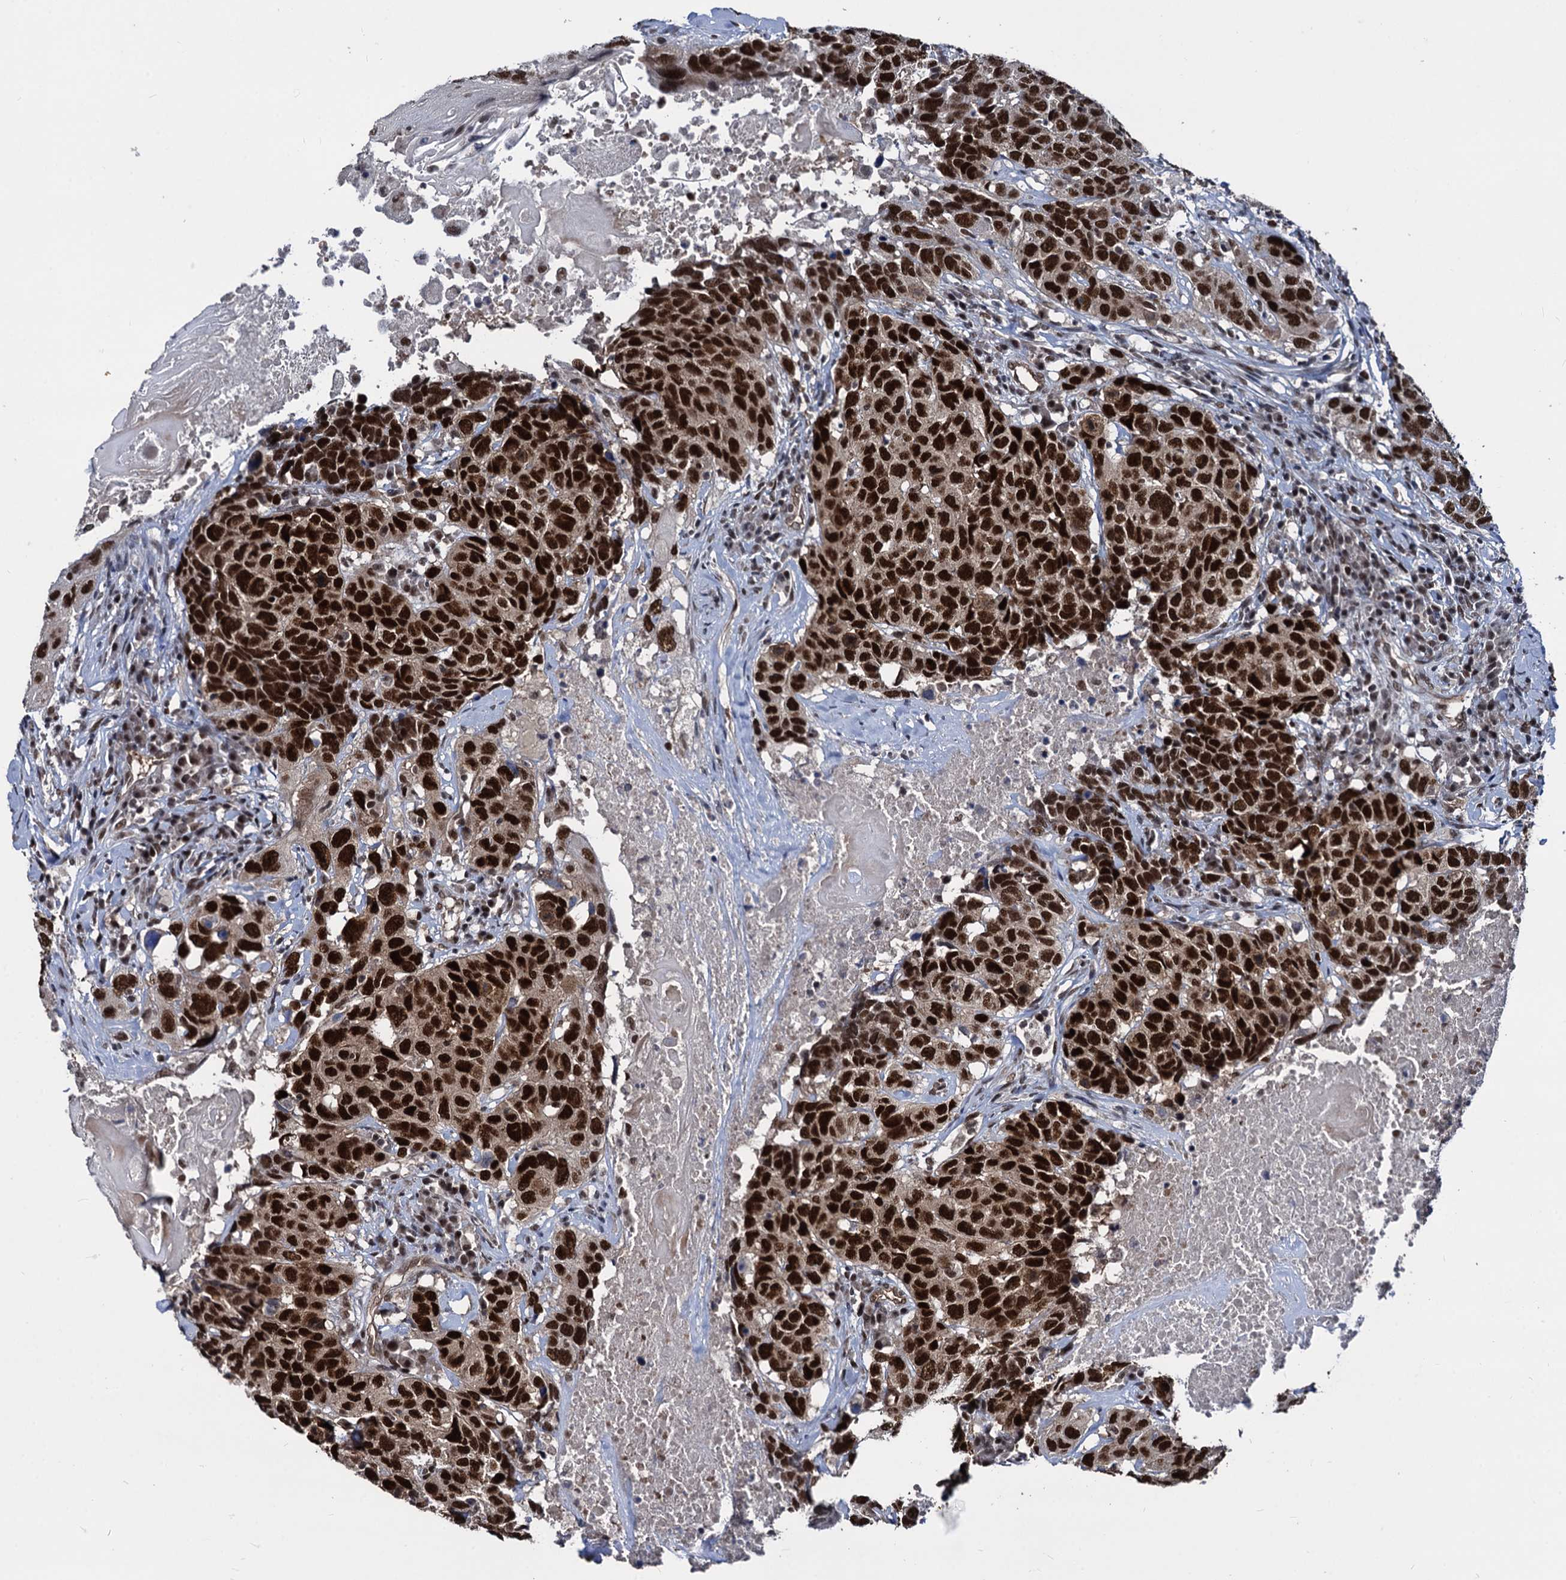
{"staining": {"intensity": "strong", "quantity": ">75%", "location": "nuclear"}, "tissue": "head and neck cancer", "cell_type": "Tumor cells", "image_type": "cancer", "snomed": [{"axis": "morphology", "description": "Squamous cell carcinoma, NOS"}, {"axis": "topography", "description": "Head-Neck"}], "caption": "The micrograph exhibits immunohistochemical staining of head and neck squamous cell carcinoma. There is strong nuclear positivity is appreciated in approximately >75% of tumor cells.", "gene": "GALNT11", "patient": {"sex": "male", "age": 66}}